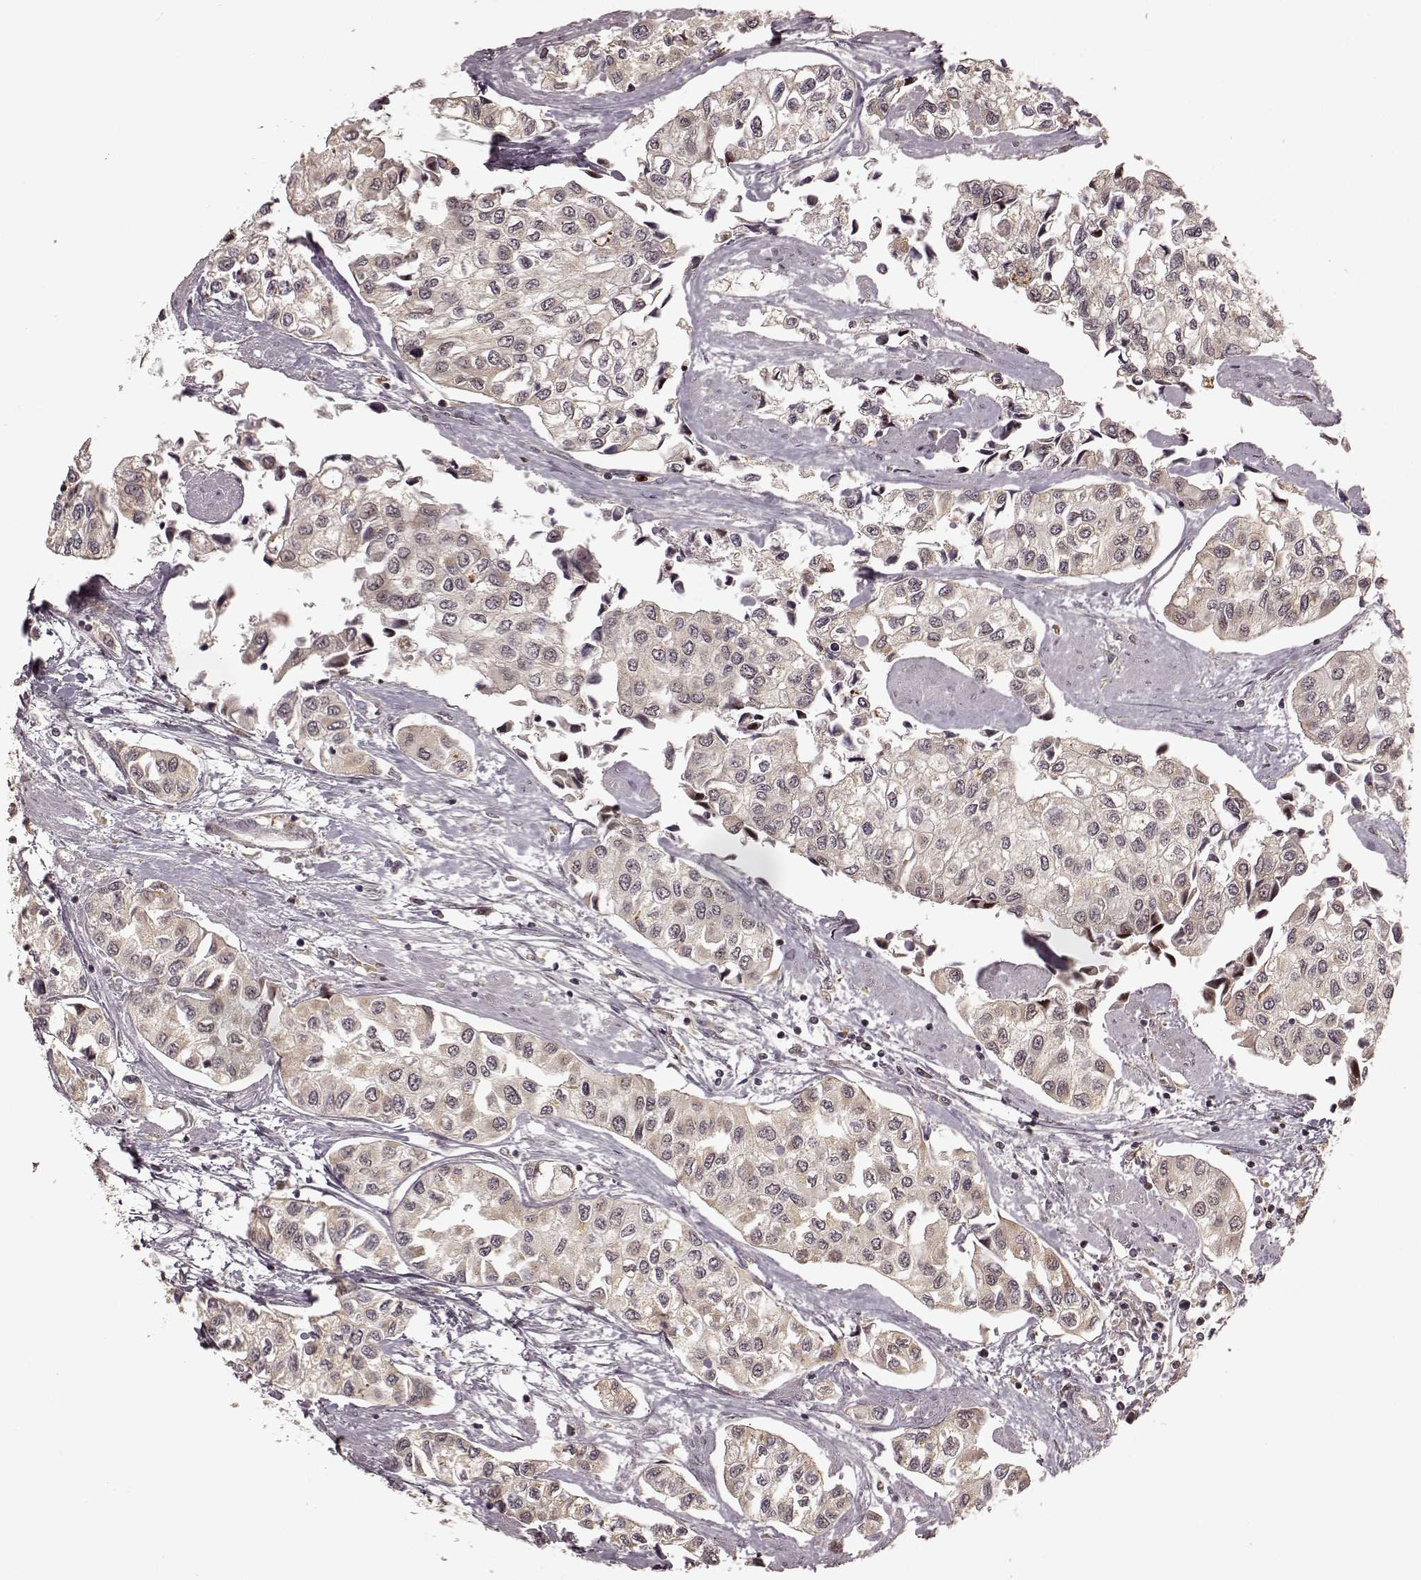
{"staining": {"intensity": "weak", "quantity": ">75%", "location": "cytoplasmic/membranous"}, "tissue": "urothelial cancer", "cell_type": "Tumor cells", "image_type": "cancer", "snomed": [{"axis": "morphology", "description": "Urothelial carcinoma, High grade"}, {"axis": "topography", "description": "Urinary bladder"}], "caption": "Immunohistochemical staining of urothelial cancer displays low levels of weak cytoplasmic/membranous positivity in approximately >75% of tumor cells.", "gene": "SLC12A9", "patient": {"sex": "male", "age": 73}}